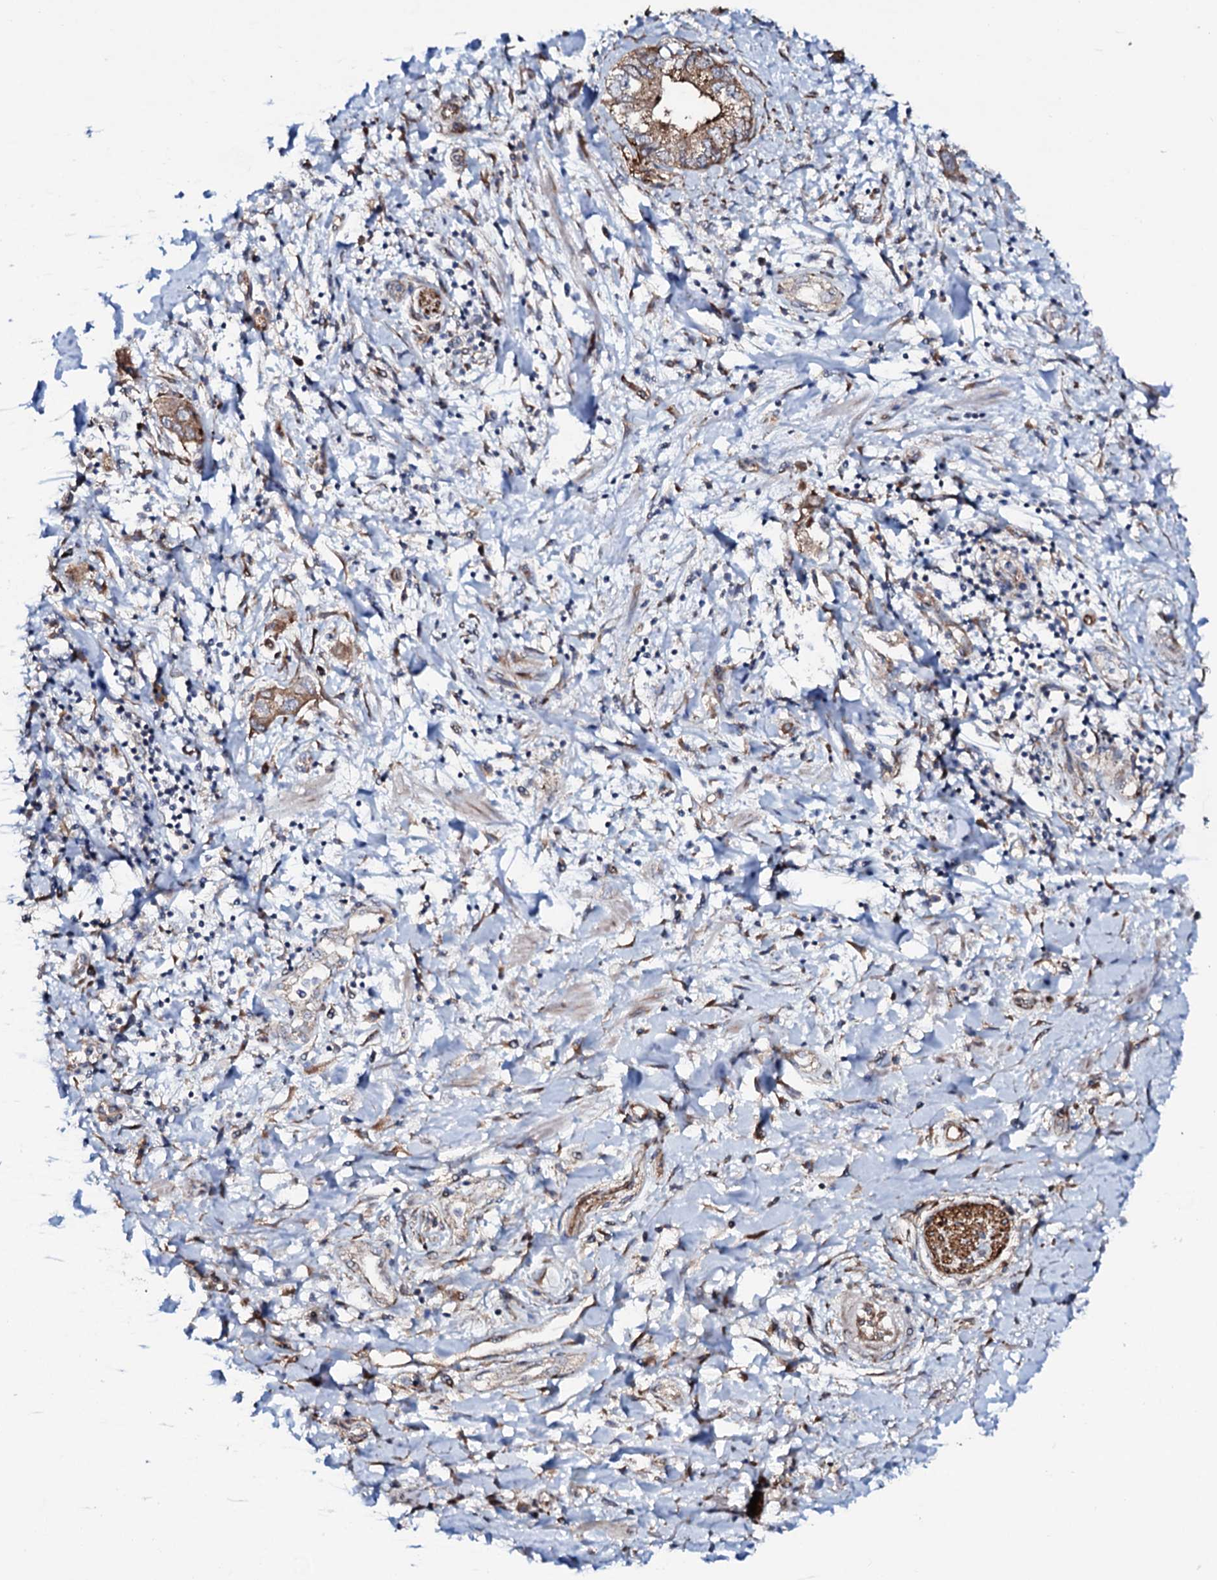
{"staining": {"intensity": "moderate", "quantity": "25%-75%", "location": "cytoplasmic/membranous"}, "tissue": "pancreatic cancer", "cell_type": "Tumor cells", "image_type": "cancer", "snomed": [{"axis": "morphology", "description": "Adenocarcinoma, NOS"}, {"axis": "topography", "description": "Pancreas"}], "caption": "Pancreatic cancer stained for a protein (brown) reveals moderate cytoplasmic/membranous positive expression in about 25%-75% of tumor cells.", "gene": "STARD13", "patient": {"sex": "female", "age": 73}}